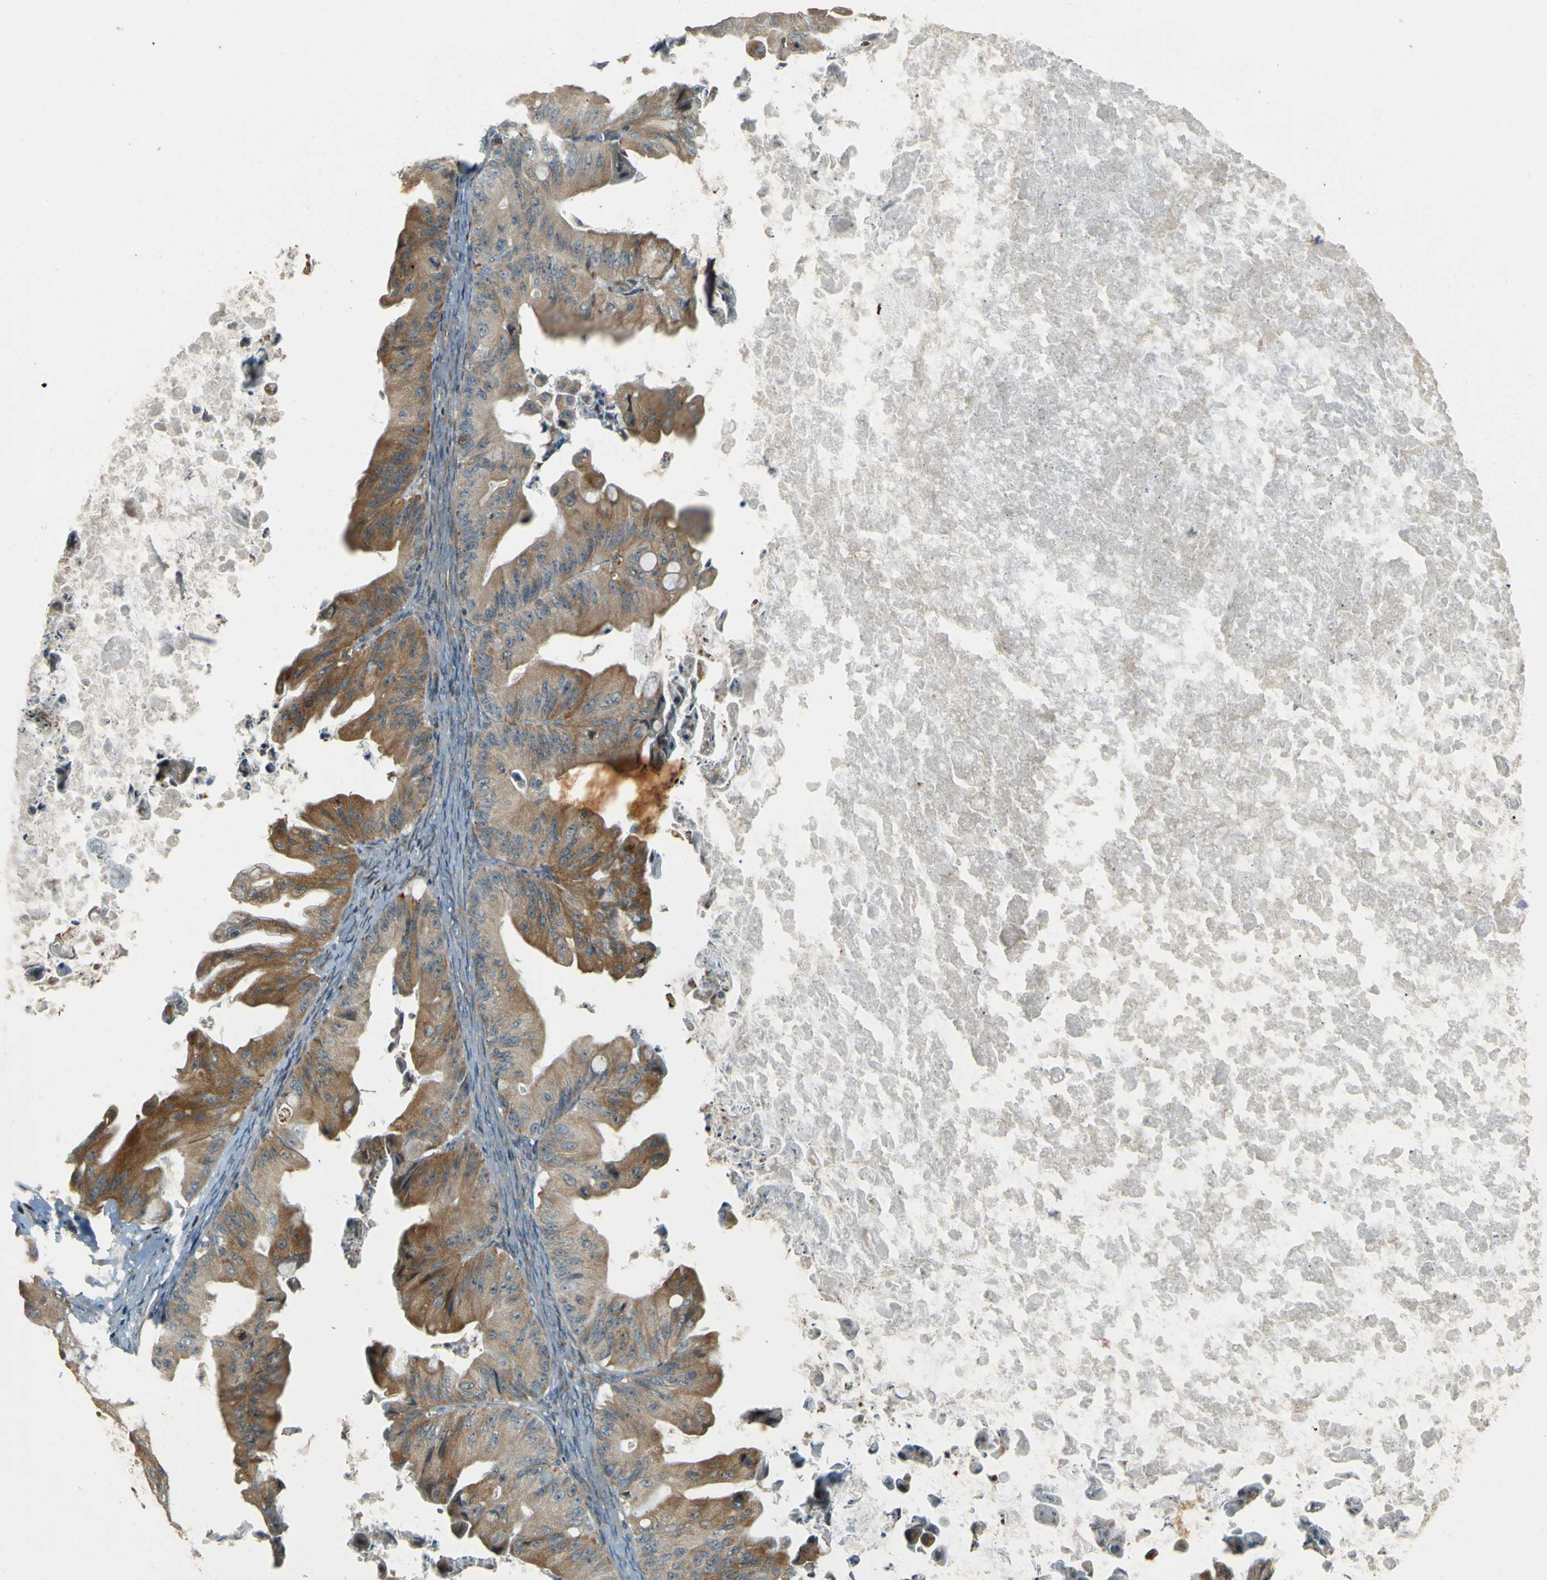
{"staining": {"intensity": "moderate", "quantity": ">75%", "location": "cytoplasmic/membranous"}, "tissue": "ovarian cancer", "cell_type": "Tumor cells", "image_type": "cancer", "snomed": [{"axis": "morphology", "description": "Cystadenocarcinoma, mucinous, NOS"}, {"axis": "topography", "description": "Ovary"}], "caption": "Ovarian mucinous cystadenocarcinoma tissue demonstrates moderate cytoplasmic/membranous positivity in about >75% of tumor cells", "gene": "LPCAT1", "patient": {"sex": "female", "age": 37}}